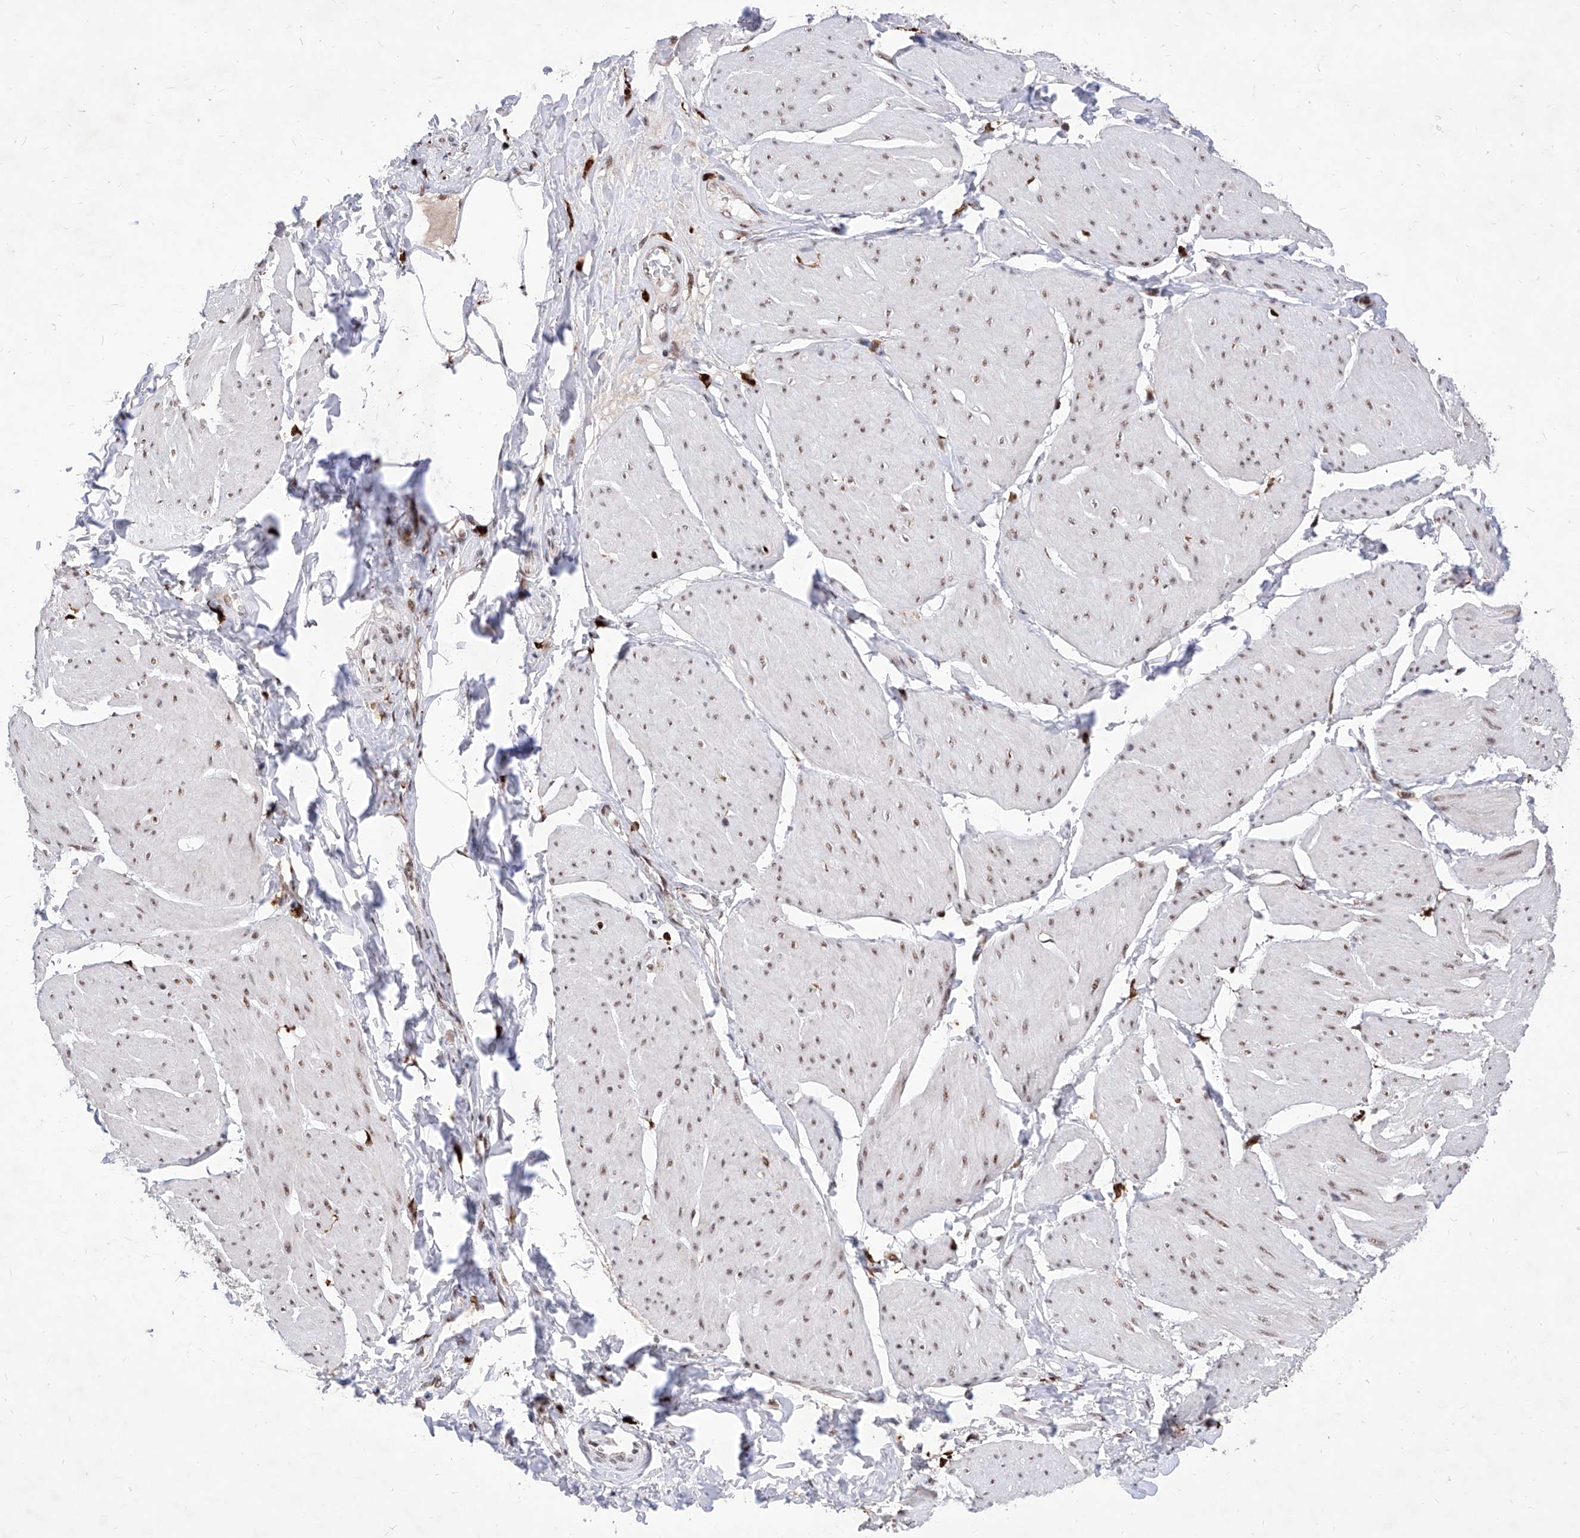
{"staining": {"intensity": "moderate", "quantity": "25%-75%", "location": "nuclear"}, "tissue": "smooth muscle", "cell_type": "Smooth muscle cells", "image_type": "normal", "snomed": [{"axis": "morphology", "description": "Urothelial carcinoma, High grade"}, {"axis": "topography", "description": "Urinary bladder"}], "caption": "Immunohistochemical staining of unremarkable human smooth muscle exhibits 25%-75% levels of moderate nuclear protein positivity in about 25%-75% of smooth muscle cells. (brown staining indicates protein expression, while blue staining denotes nuclei).", "gene": "PHF5A", "patient": {"sex": "male", "age": 46}}